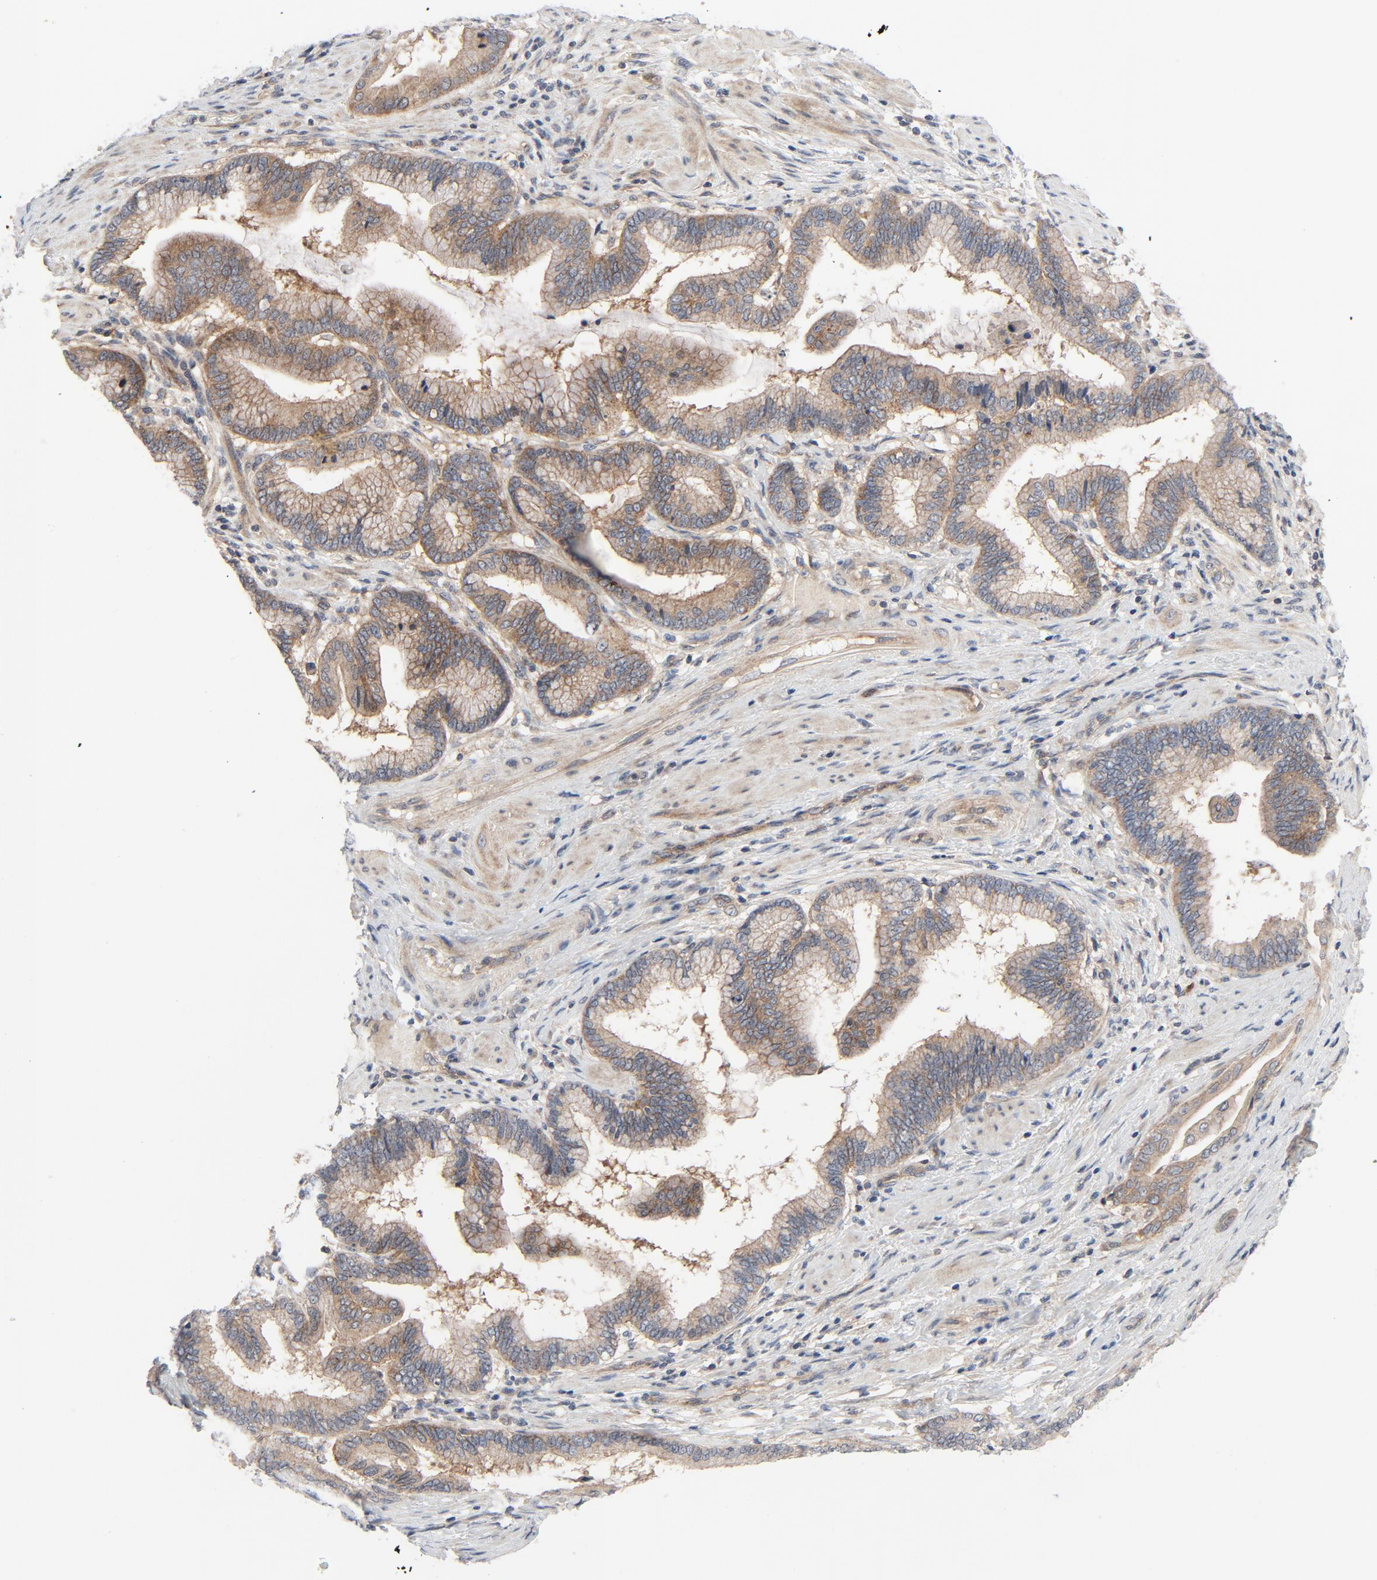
{"staining": {"intensity": "moderate", "quantity": ">75%", "location": "cytoplasmic/membranous"}, "tissue": "pancreatic cancer", "cell_type": "Tumor cells", "image_type": "cancer", "snomed": [{"axis": "morphology", "description": "Adenocarcinoma, NOS"}, {"axis": "topography", "description": "Pancreas"}], "caption": "A micrograph of pancreatic cancer stained for a protein reveals moderate cytoplasmic/membranous brown staining in tumor cells.", "gene": "TSG101", "patient": {"sex": "female", "age": 64}}